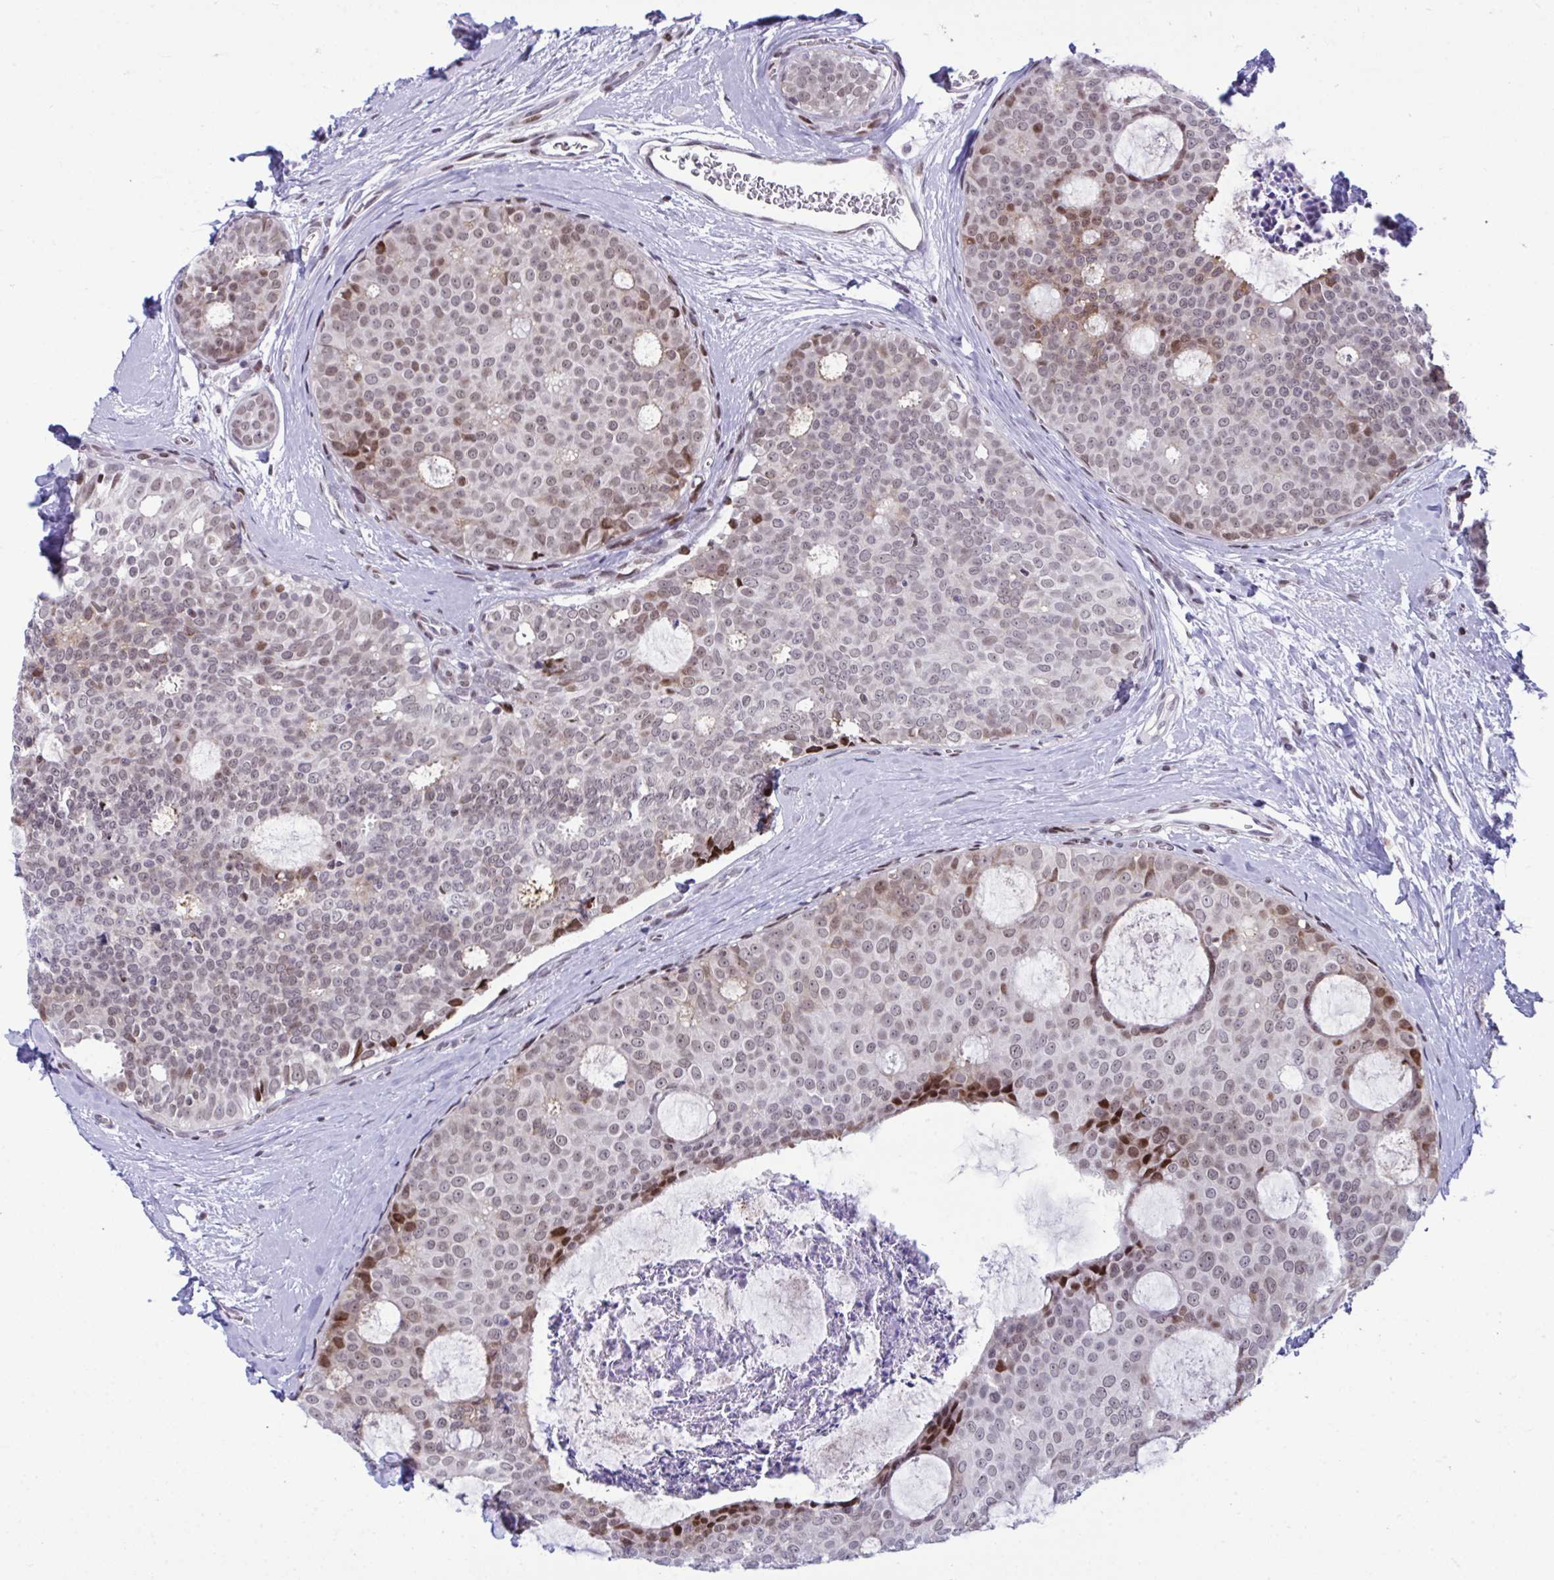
{"staining": {"intensity": "weak", "quantity": ">75%", "location": "nuclear"}, "tissue": "breast cancer", "cell_type": "Tumor cells", "image_type": "cancer", "snomed": [{"axis": "morphology", "description": "Duct carcinoma"}, {"axis": "topography", "description": "Breast"}], "caption": "Breast cancer (infiltrating ductal carcinoma) stained with a protein marker exhibits weak staining in tumor cells.", "gene": "ZFHX3", "patient": {"sex": "female", "age": 45}}